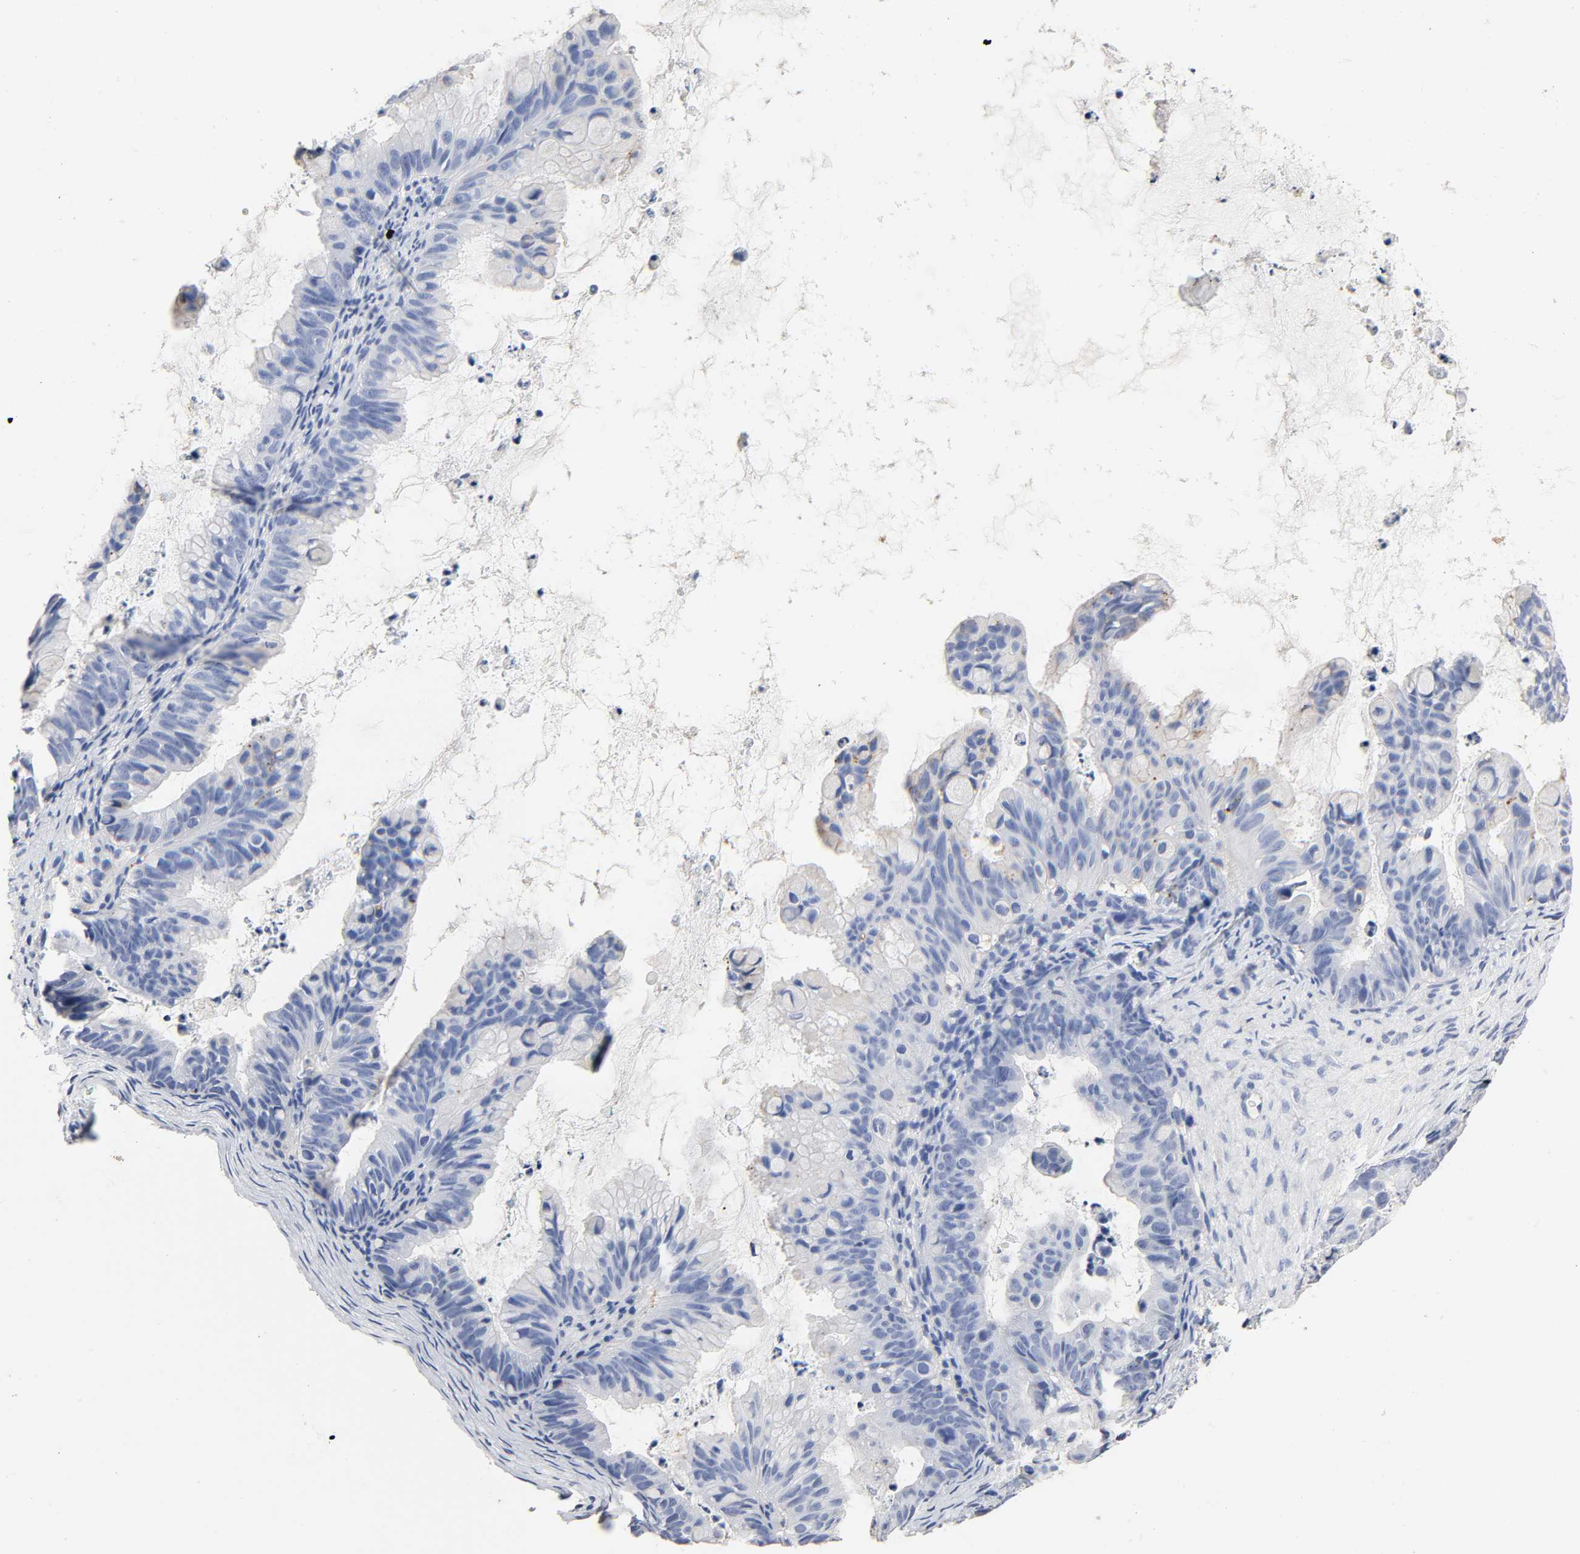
{"staining": {"intensity": "negative", "quantity": "none", "location": "none"}, "tissue": "ovarian cancer", "cell_type": "Tumor cells", "image_type": "cancer", "snomed": [{"axis": "morphology", "description": "Cystadenocarcinoma, mucinous, NOS"}, {"axis": "topography", "description": "Ovary"}], "caption": "This micrograph is of ovarian mucinous cystadenocarcinoma stained with immunohistochemistry to label a protein in brown with the nuclei are counter-stained blue. There is no expression in tumor cells. Nuclei are stained in blue.", "gene": "PLP1", "patient": {"sex": "female", "age": 36}}